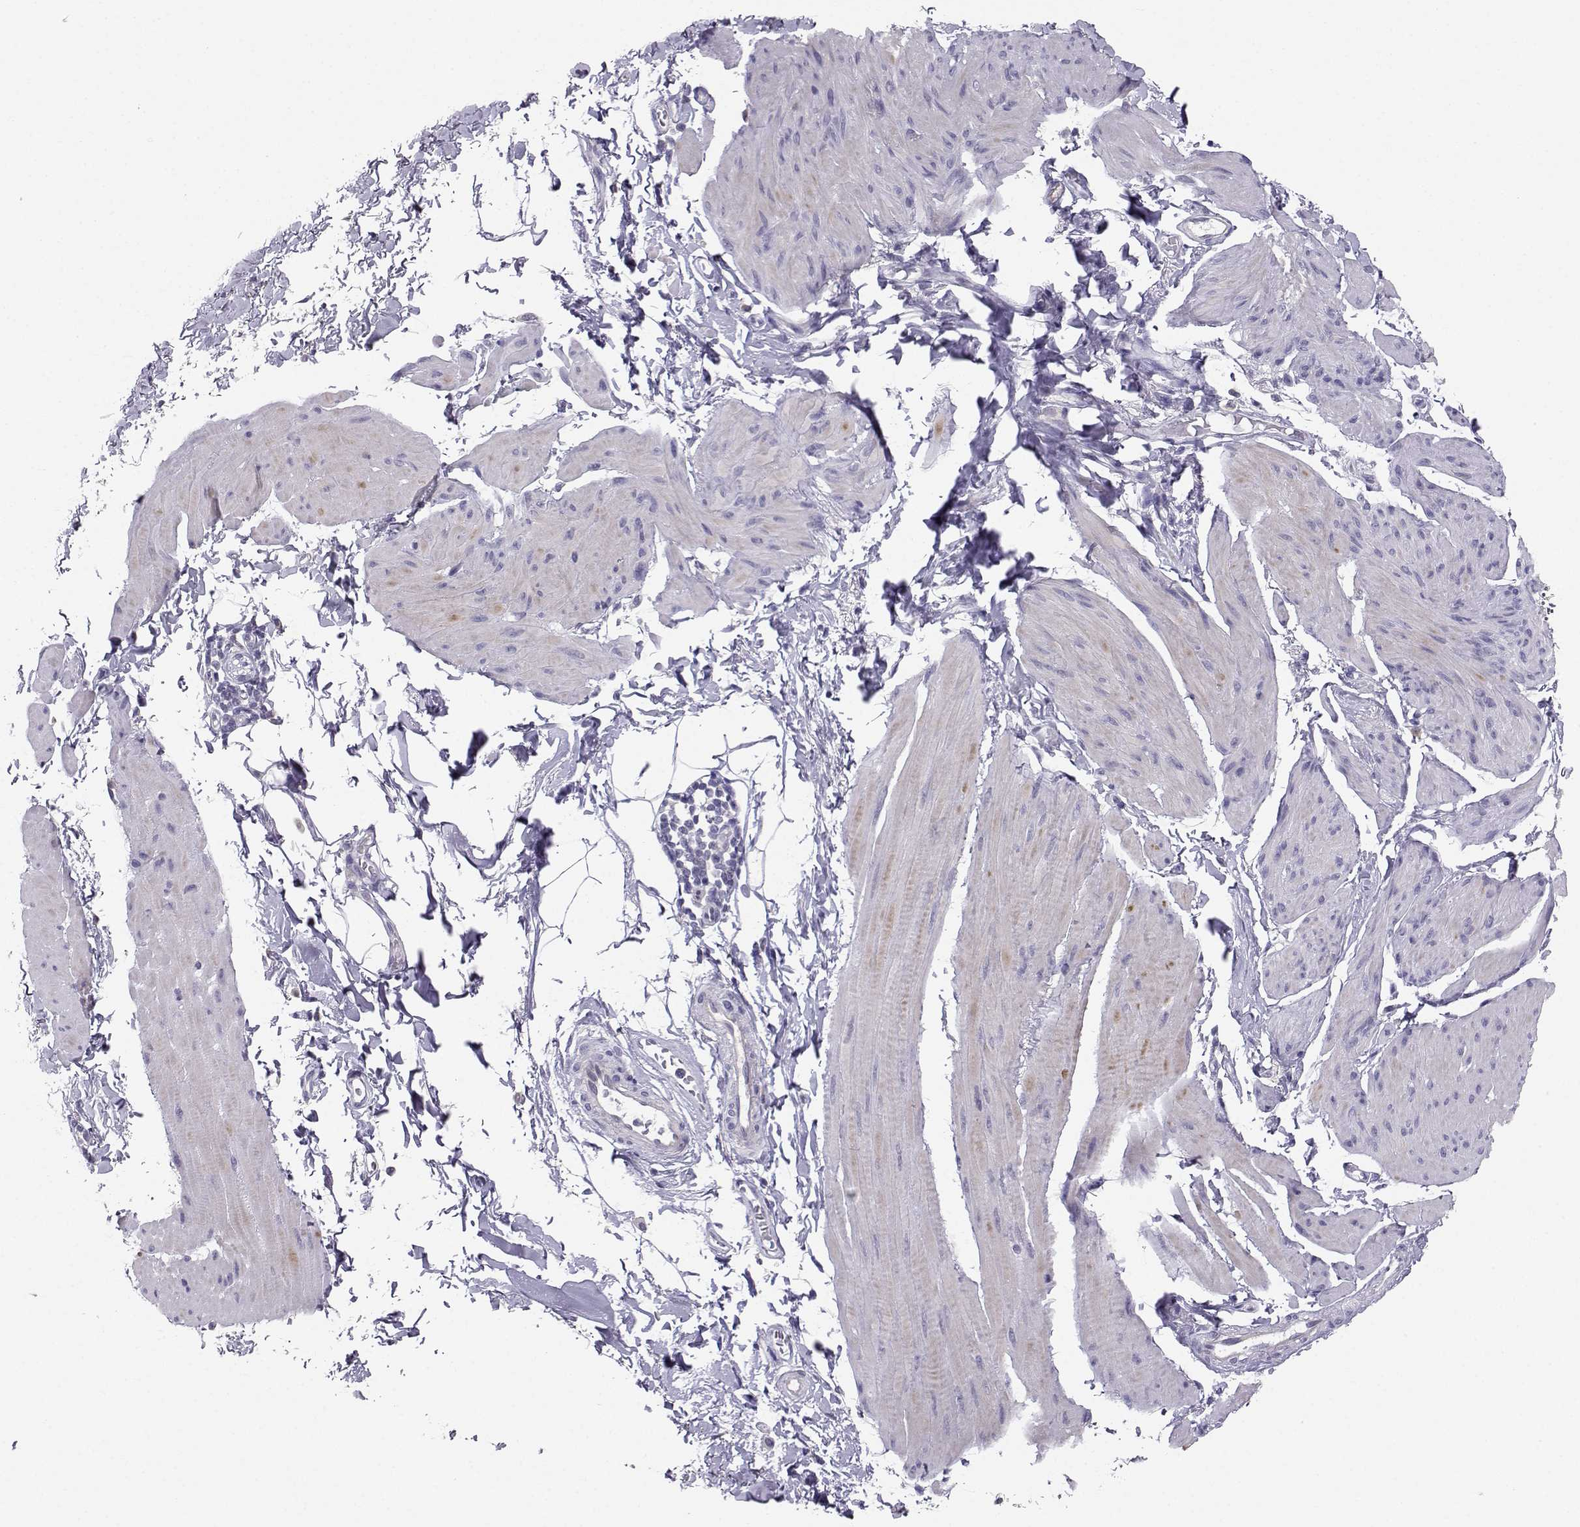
{"staining": {"intensity": "negative", "quantity": "none", "location": "none"}, "tissue": "smooth muscle", "cell_type": "Smooth muscle cells", "image_type": "normal", "snomed": [{"axis": "morphology", "description": "Normal tissue, NOS"}, {"axis": "topography", "description": "Adipose tissue"}, {"axis": "topography", "description": "Smooth muscle"}, {"axis": "topography", "description": "Peripheral nerve tissue"}], "caption": "DAB (3,3'-diaminobenzidine) immunohistochemical staining of normal smooth muscle demonstrates no significant expression in smooth muscle cells. (IHC, brightfield microscopy, high magnification).", "gene": "MROH7", "patient": {"sex": "male", "age": 83}}